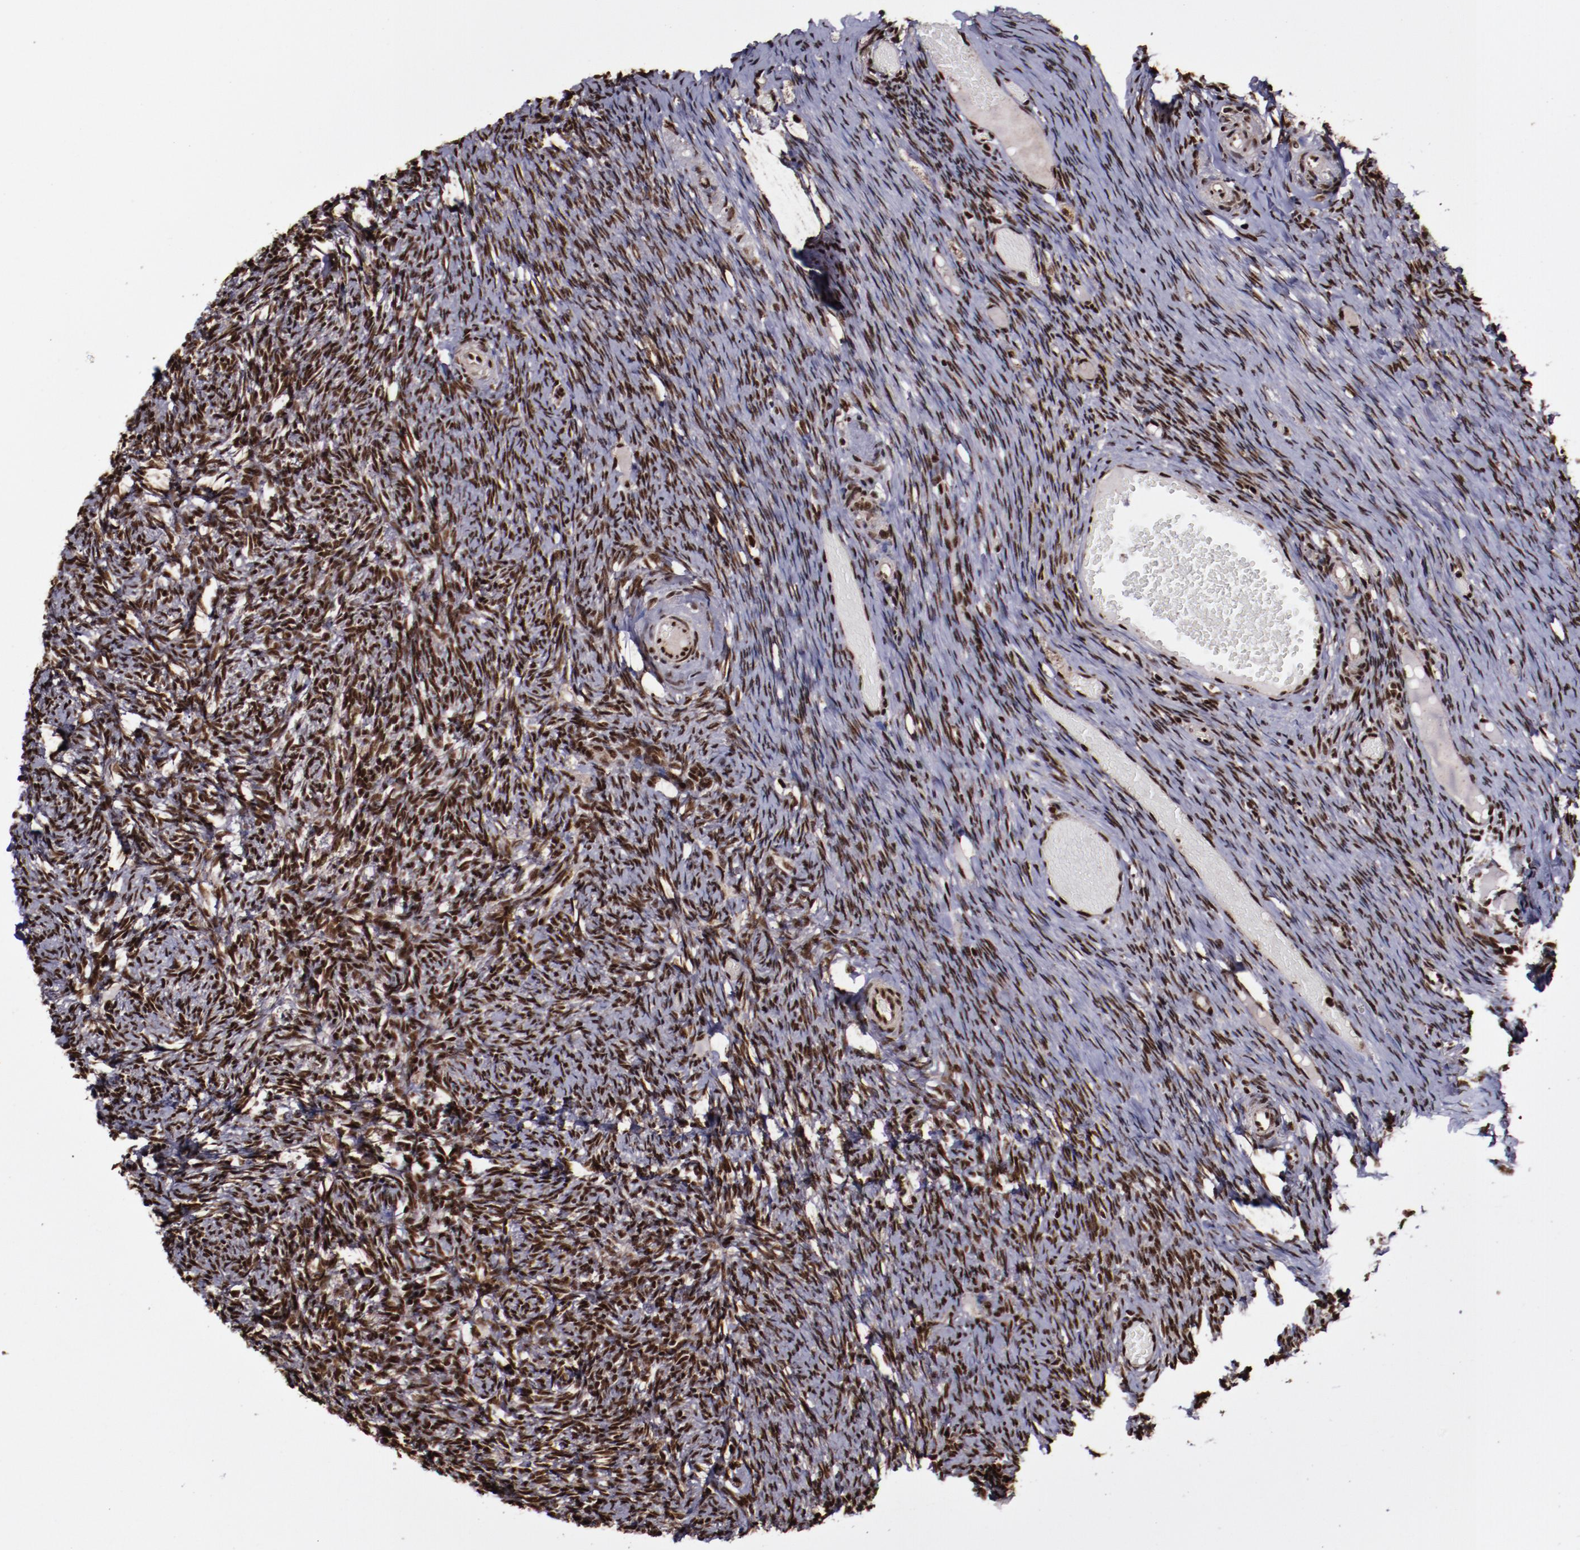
{"staining": {"intensity": "strong", "quantity": ">75%", "location": "nuclear"}, "tissue": "ovary", "cell_type": "Ovarian stroma cells", "image_type": "normal", "snomed": [{"axis": "morphology", "description": "Normal tissue, NOS"}, {"axis": "topography", "description": "Ovary"}], "caption": "A high-resolution histopathology image shows immunohistochemistry (IHC) staining of benign ovary, which reveals strong nuclear positivity in about >75% of ovarian stroma cells. The staining was performed using DAB (3,3'-diaminobenzidine) to visualize the protein expression in brown, while the nuclei were stained in blue with hematoxylin (Magnification: 20x).", "gene": "SNW1", "patient": {"sex": "female", "age": 60}}